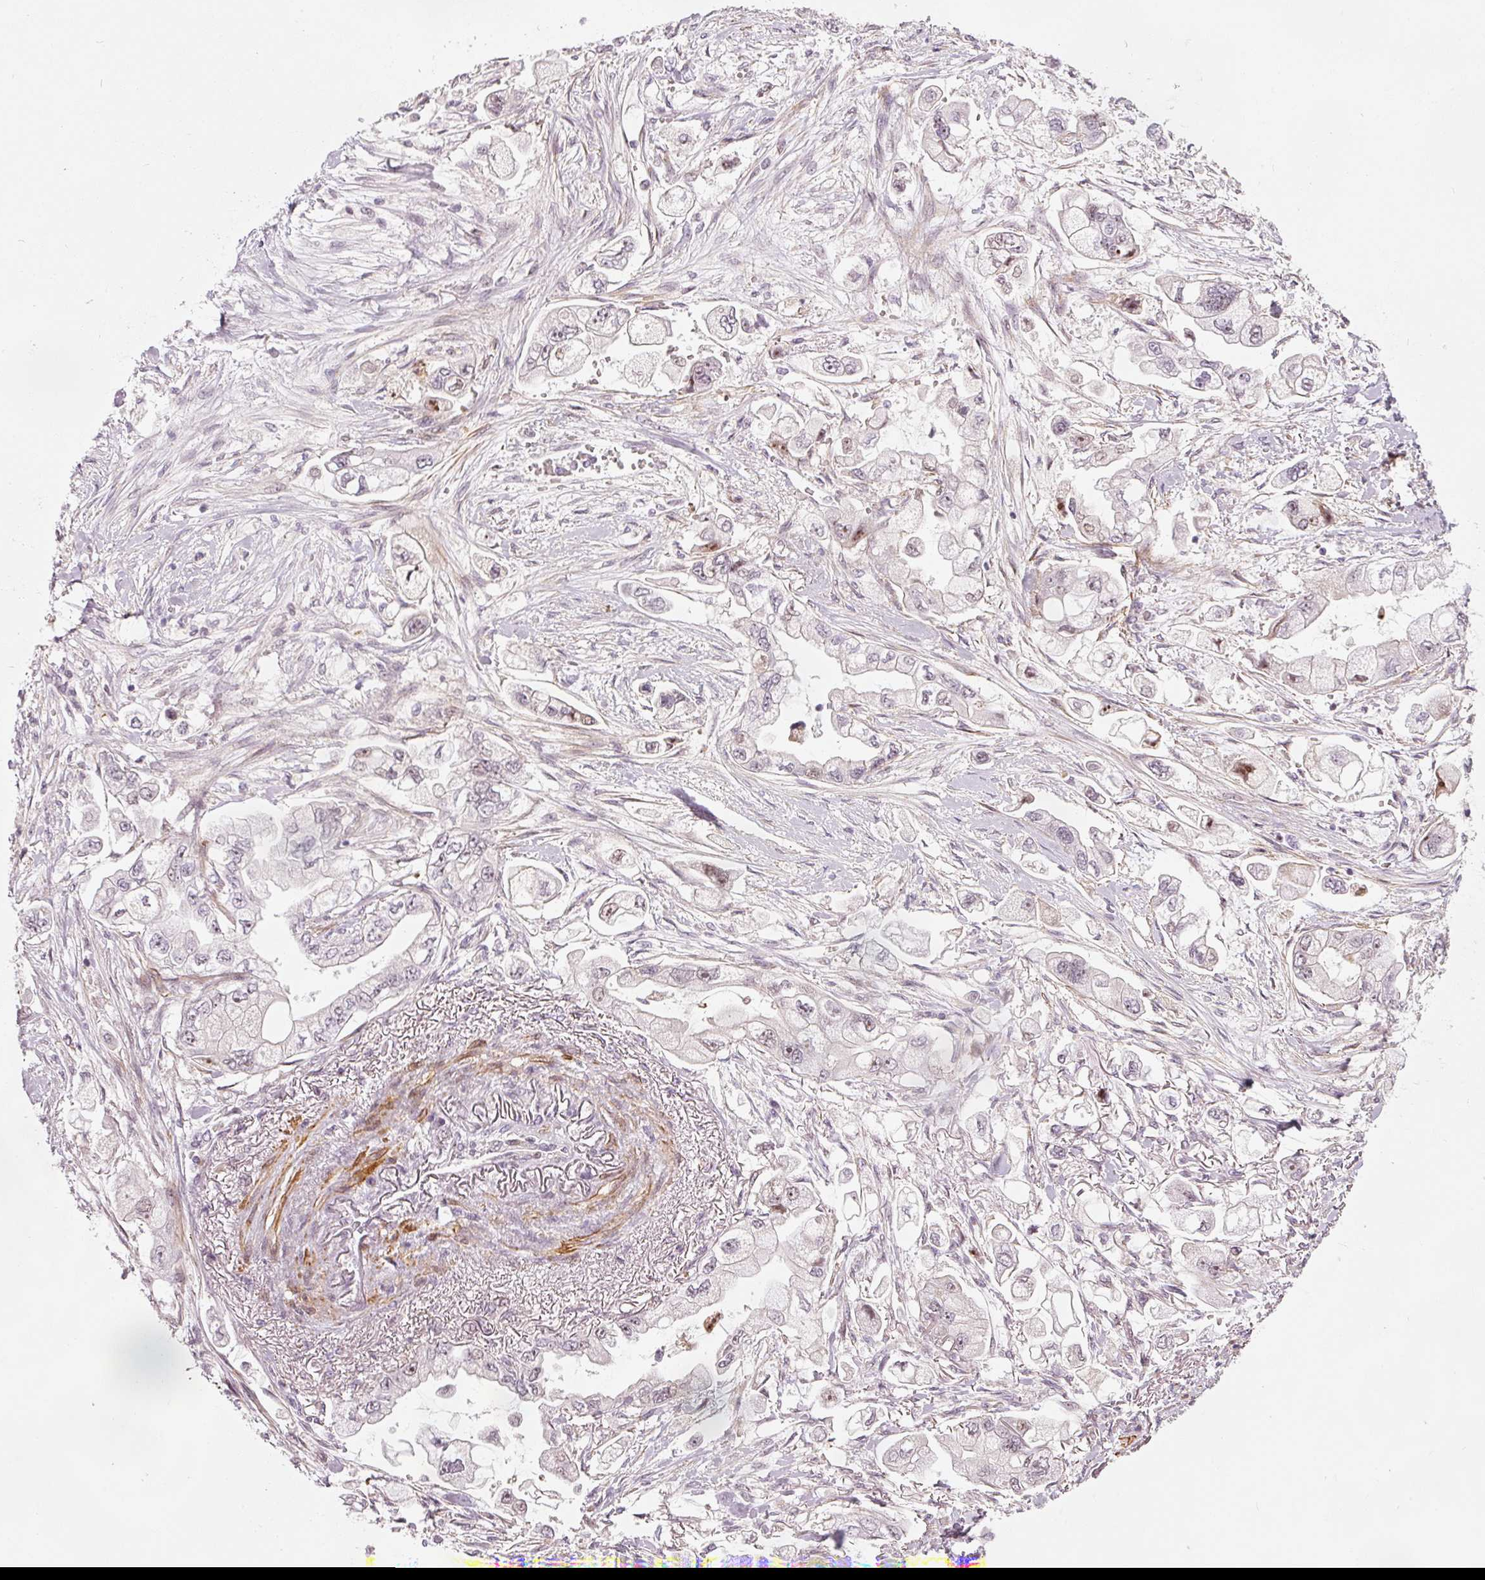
{"staining": {"intensity": "weak", "quantity": "<25%", "location": "nuclear"}, "tissue": "stomach cancer", "cell_type": "Tumor cells", "image_type": "cancer", "snomed": [{"axis": "morphology", "description": "Adenocarcinoma, NOS"}, {"axis": "topography", "description": "Stomach"}], "caption": "Stomach cancer was stained to show a protein in brown. There is no significant staining in tumor cells.", "gene": "MXRA8", "patient": {"sex": "male", "age": 62}}